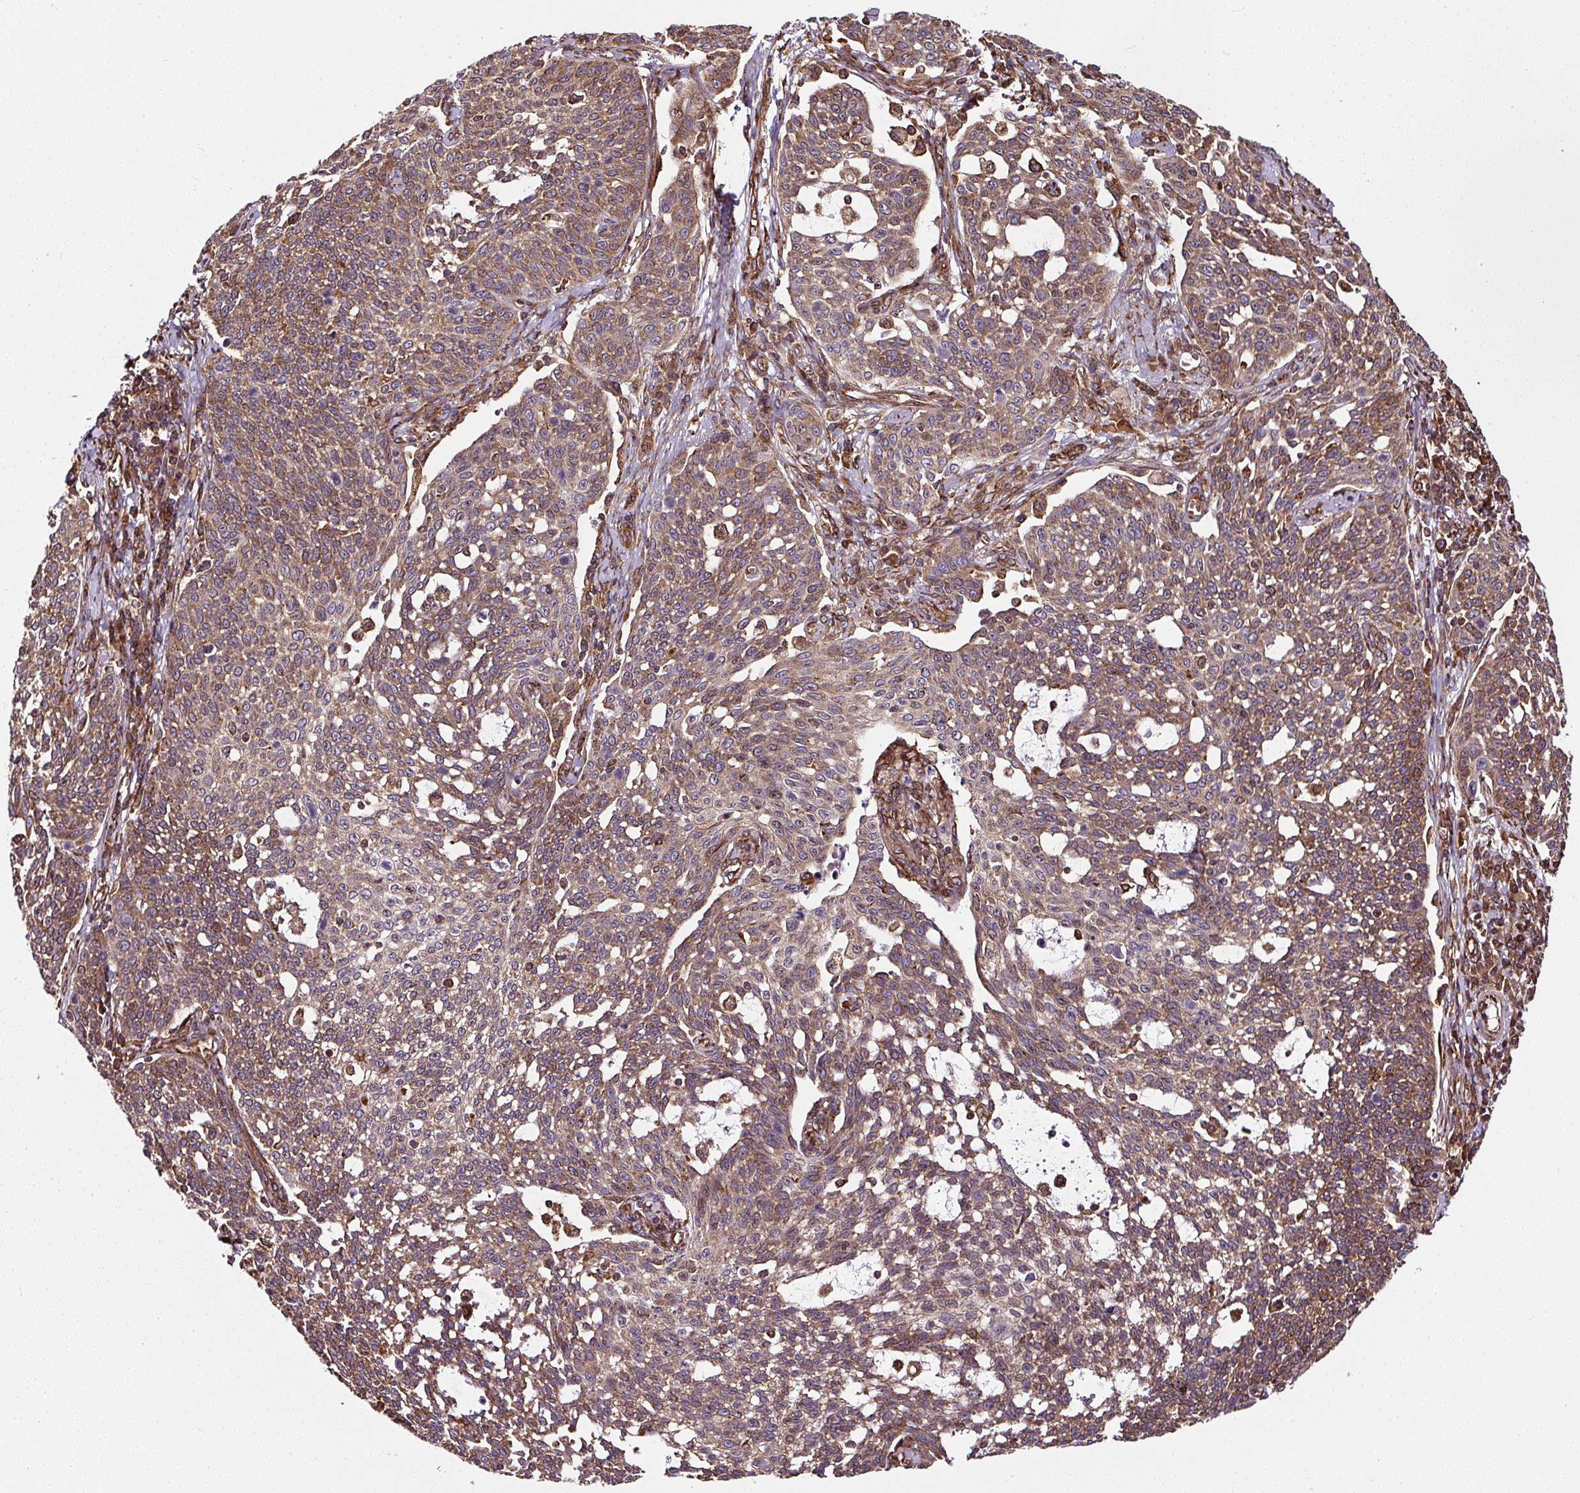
{"staining": {"intensity": "moderate", "quantity": ">75%", "location": "cytoplasmic/membranous"}, "tissue": "cervical cancer", "cell_type": "Tumor cells", "image_type": "cancer", "snomed": [{"axis": "morphology", "description": "Squamous cell carcinoma, NOS"}, {"axis": "topography", "description": "Cervix"}], "caption": "Brown immunohistochemical staining in squamous cell carcinoma (cervical) reveals moderate cytoplasmic/membranous staining in about >75% of tumor cells. (brown staining indicates protein expression, while blue staining denotes nuclei).", "gene": "KDM4E", "patient": {"sex": "female", "age": 34}}